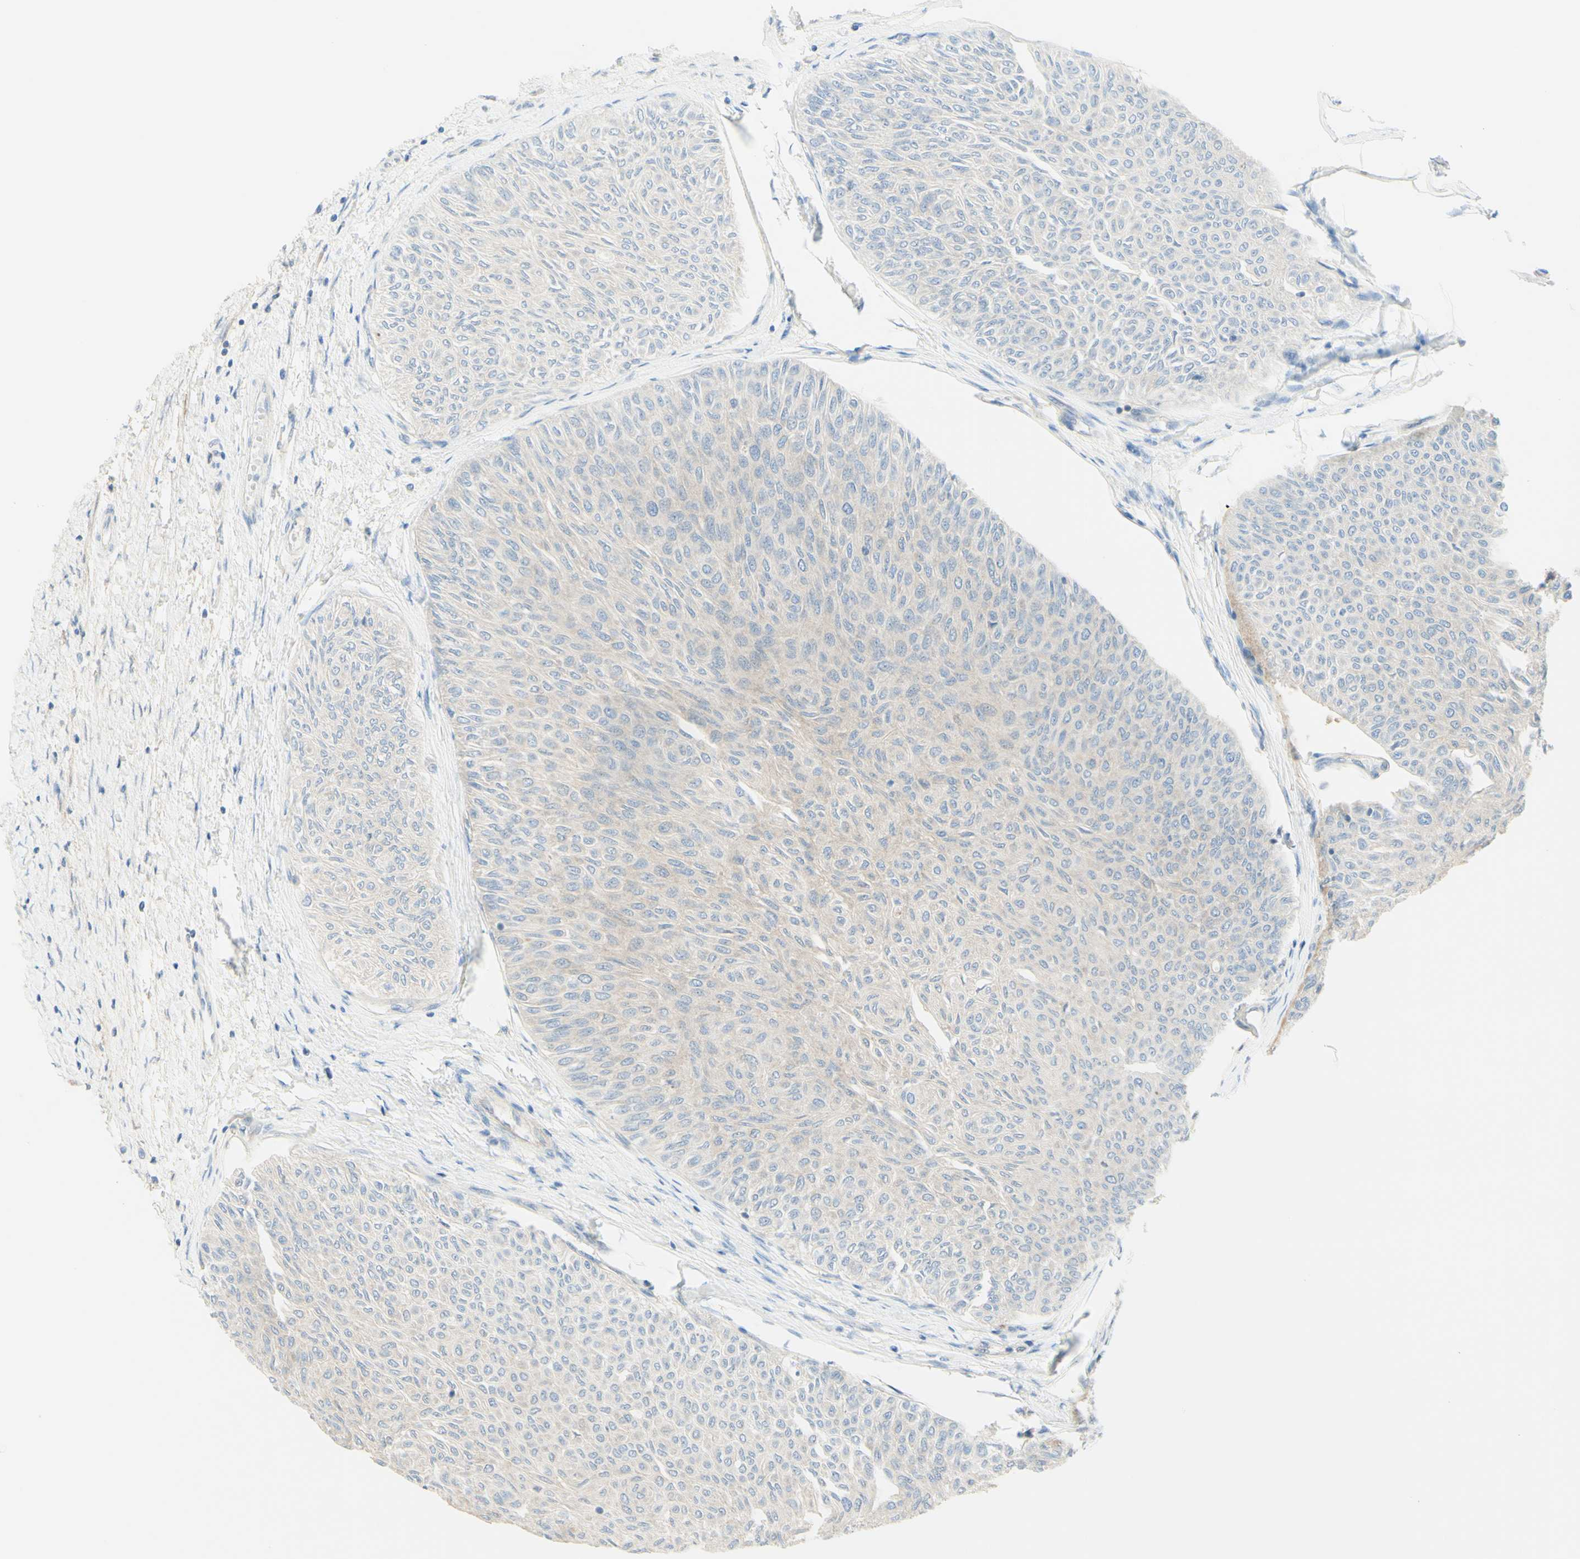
{"staining": {"intensity": "negative", "quantity": "none", "location": "none"}, "tissue": "urothelial cancer", "cell_type": "Tumor cells", "image_type": "cancer", "snomed": [{"axis": "morphology", "description": "Urothelial carcinoma, Low grade"}, {"axis": "topography", "description": "Urinary bladder"}], "caption": "An immunohistochemistry photomicrograph of urothelial cancer is shown. There is no staining in tumor cells of urothelial cancer.", "gene": "MTM1", "patient": {"sex": "male", "age": 78}}